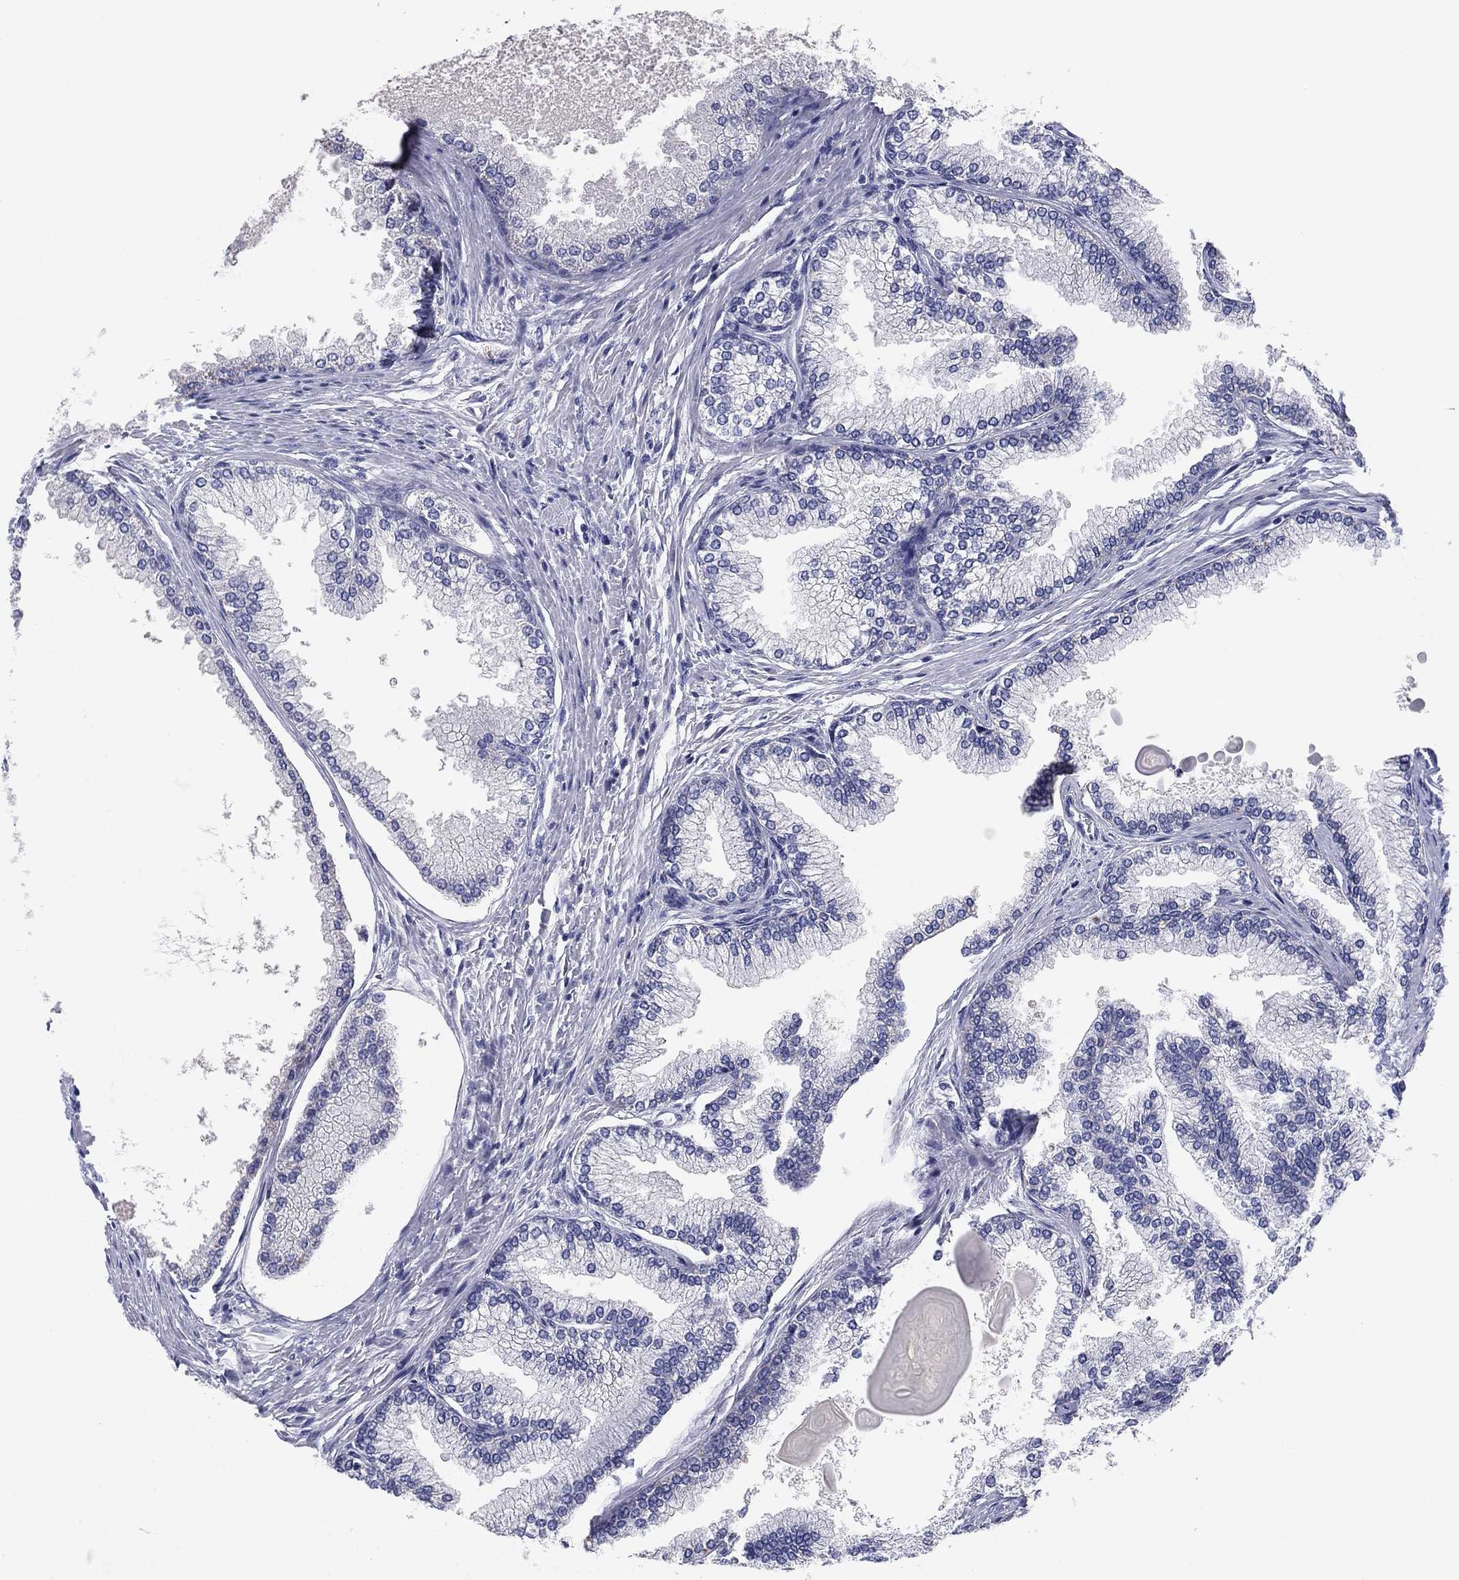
{"staining": {"intensity": "negative", "quantity": "none", "location": "none"}, "tissue": "prostate", "cell_type": "Glandular cells", "image_type": "normal", "snomed": [{"axis": "morphology", "description": "Normal tissue, NOS"}, {"axis": "topography", "description": "Prostate"}], "caption": "A high-resolution histopathology image shows immunohistochemistry staining of normal prostate, which displays no significant expression in glandular cells. Nuclei are stained in blue.", "gene": "CNTNAP4", "patient": {"sex": "male", "age": 72}}